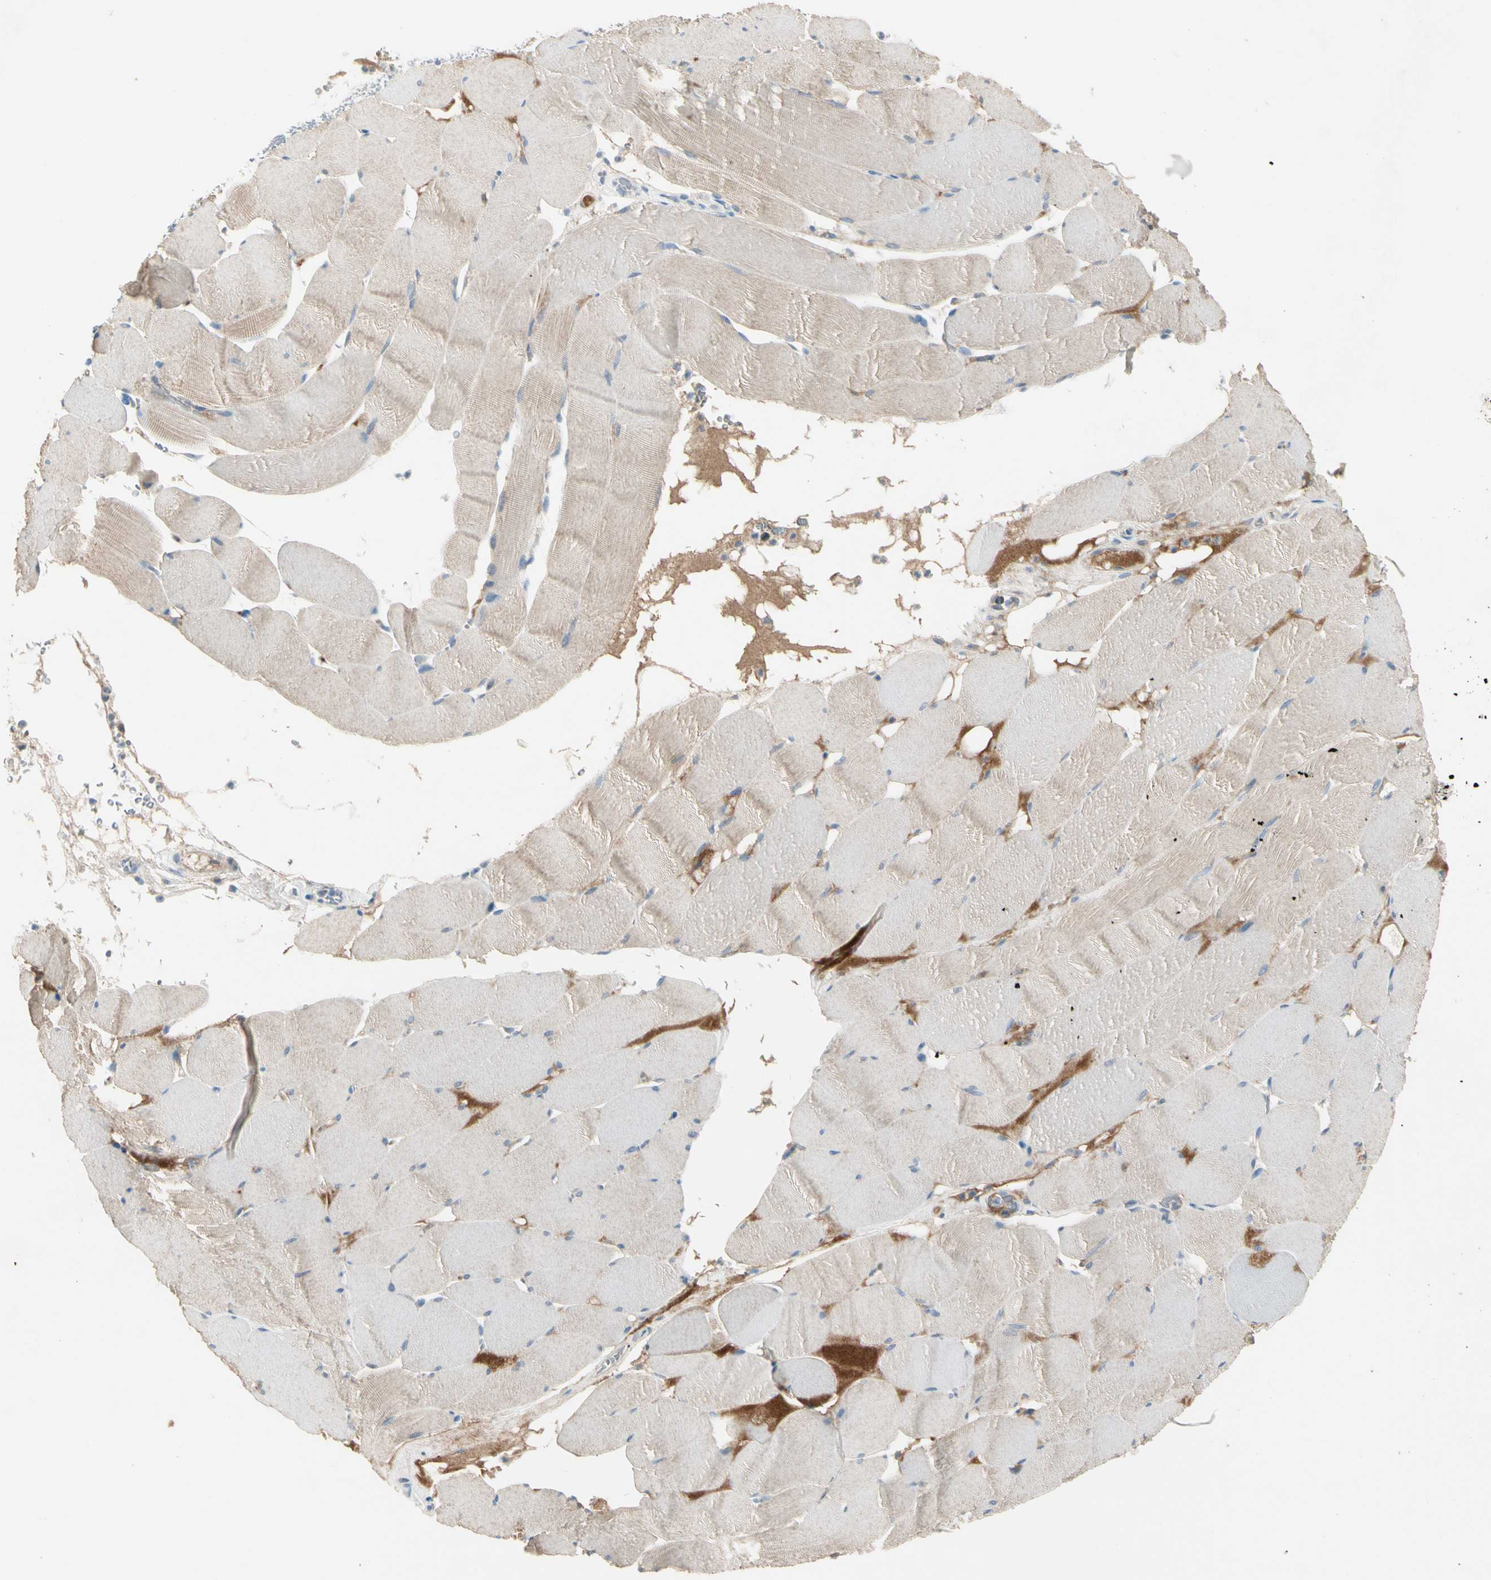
{"staining": {"intensity": "negative", "quantity": "none", "location": "none"}, "tissue": "skeletal muscle", "cell_type": "Myocytes", "image_type": "normal", "snomed": [{"axis": "morphology", "description": "Normal tissue, NOS"}, {"axis": "topography", "description": "Skeletal muscle"}], "caption": "The photomicrograph exhibits no staining of myocytes in normal skeletal muscle.", "gene": "SERPIND1", "patient": {"sex": "male", "age": 62}}